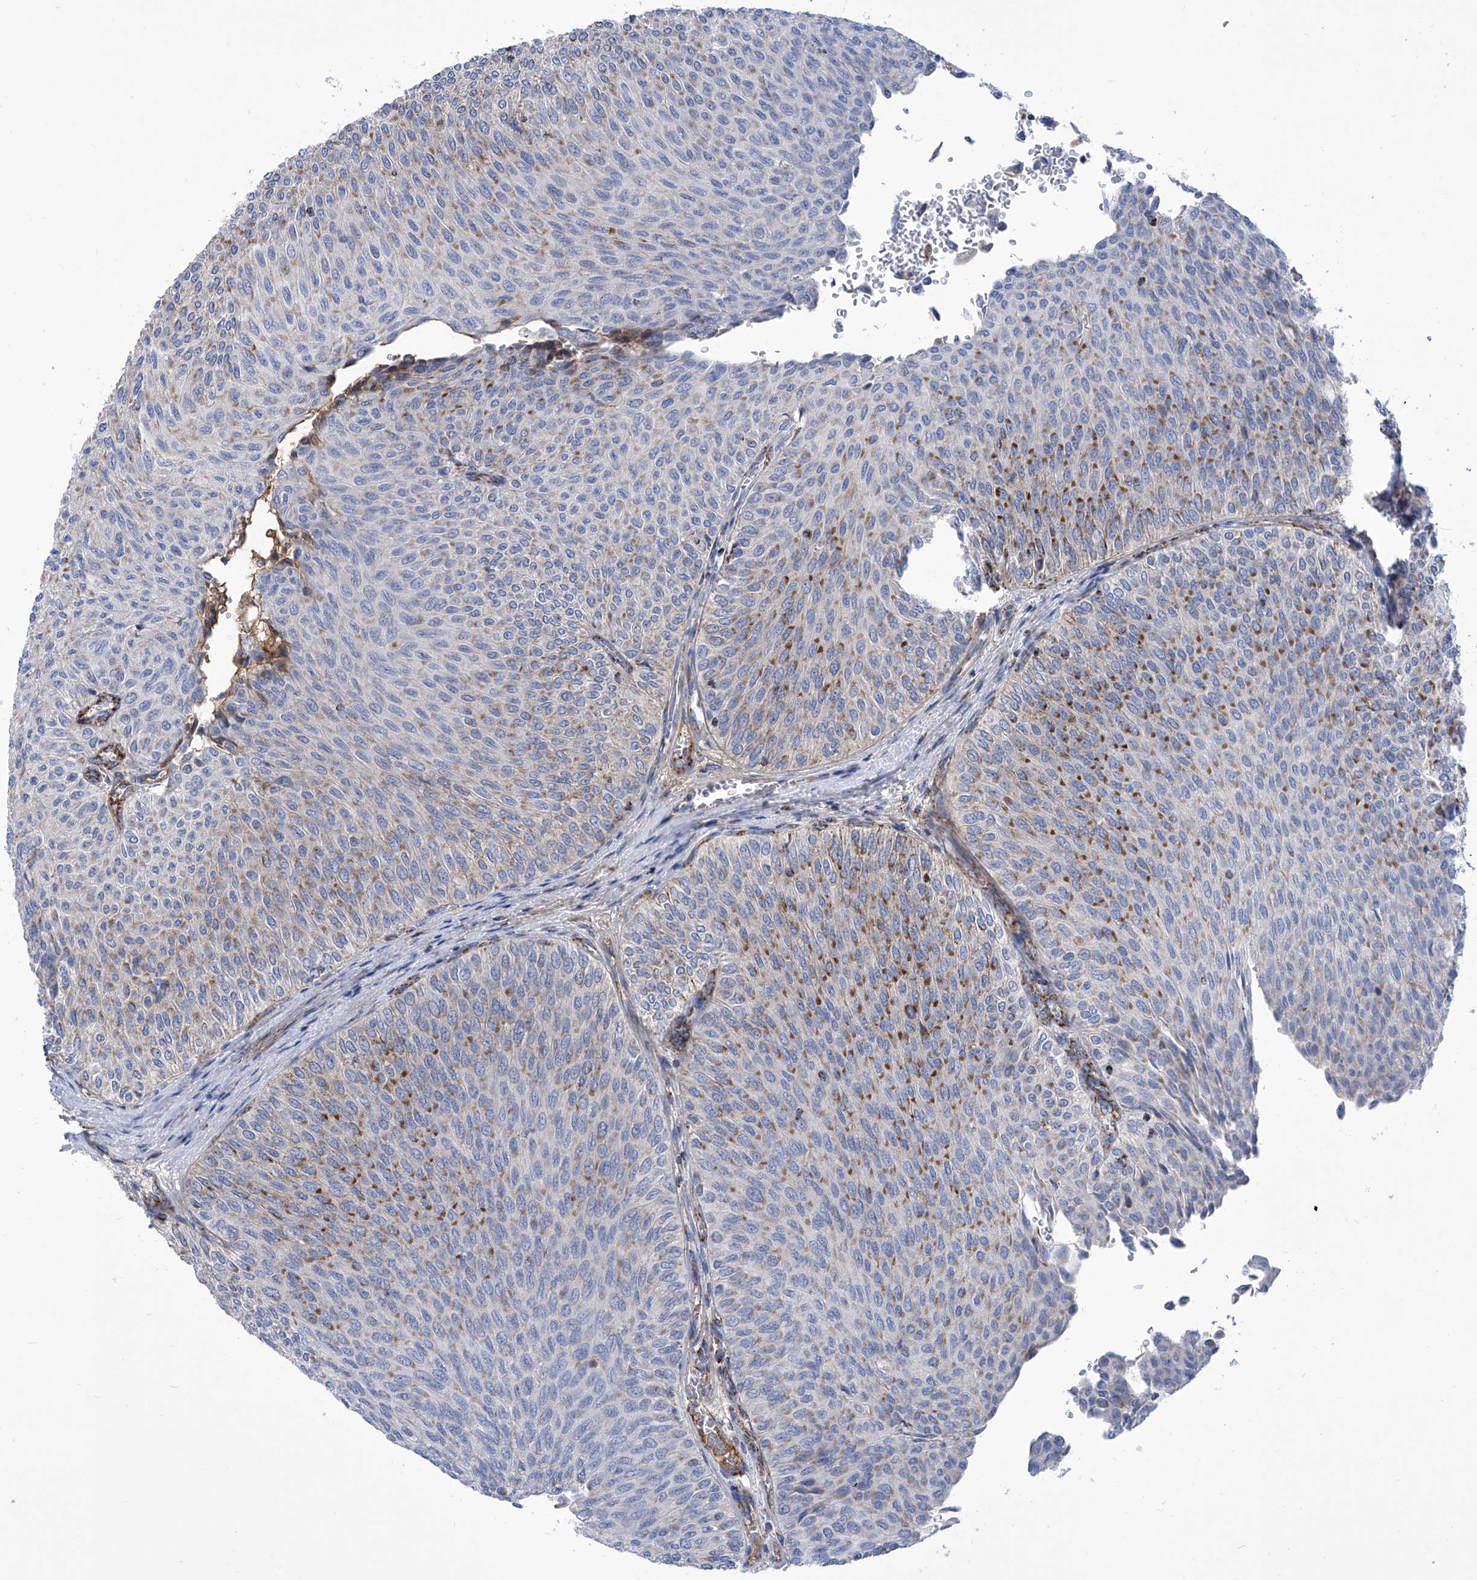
{"staining": {"intensity": "moderate", "quantity": "<25%", "location": "cytoplasmic/membranous"}, "tissue": "urothelial cancer", "cell_type": "Tumor cells", "image_type": "cancer", "snomed": [{"axis": "morphology", "description": "Urothelial carcinoma, Low grade"}, {"axis": "topography", "description": "Urinary bladder"}], "caption": "Low-grade urothelial carcinoma stained with DAB (3,3'-diaminobenzidine) IHC displays low levels of moderate cytoplasmic/membranous expression in approximately <25% of tumor cells.", "gene": "SRBD1", "patient": {"sex": "male", "age": 78}}